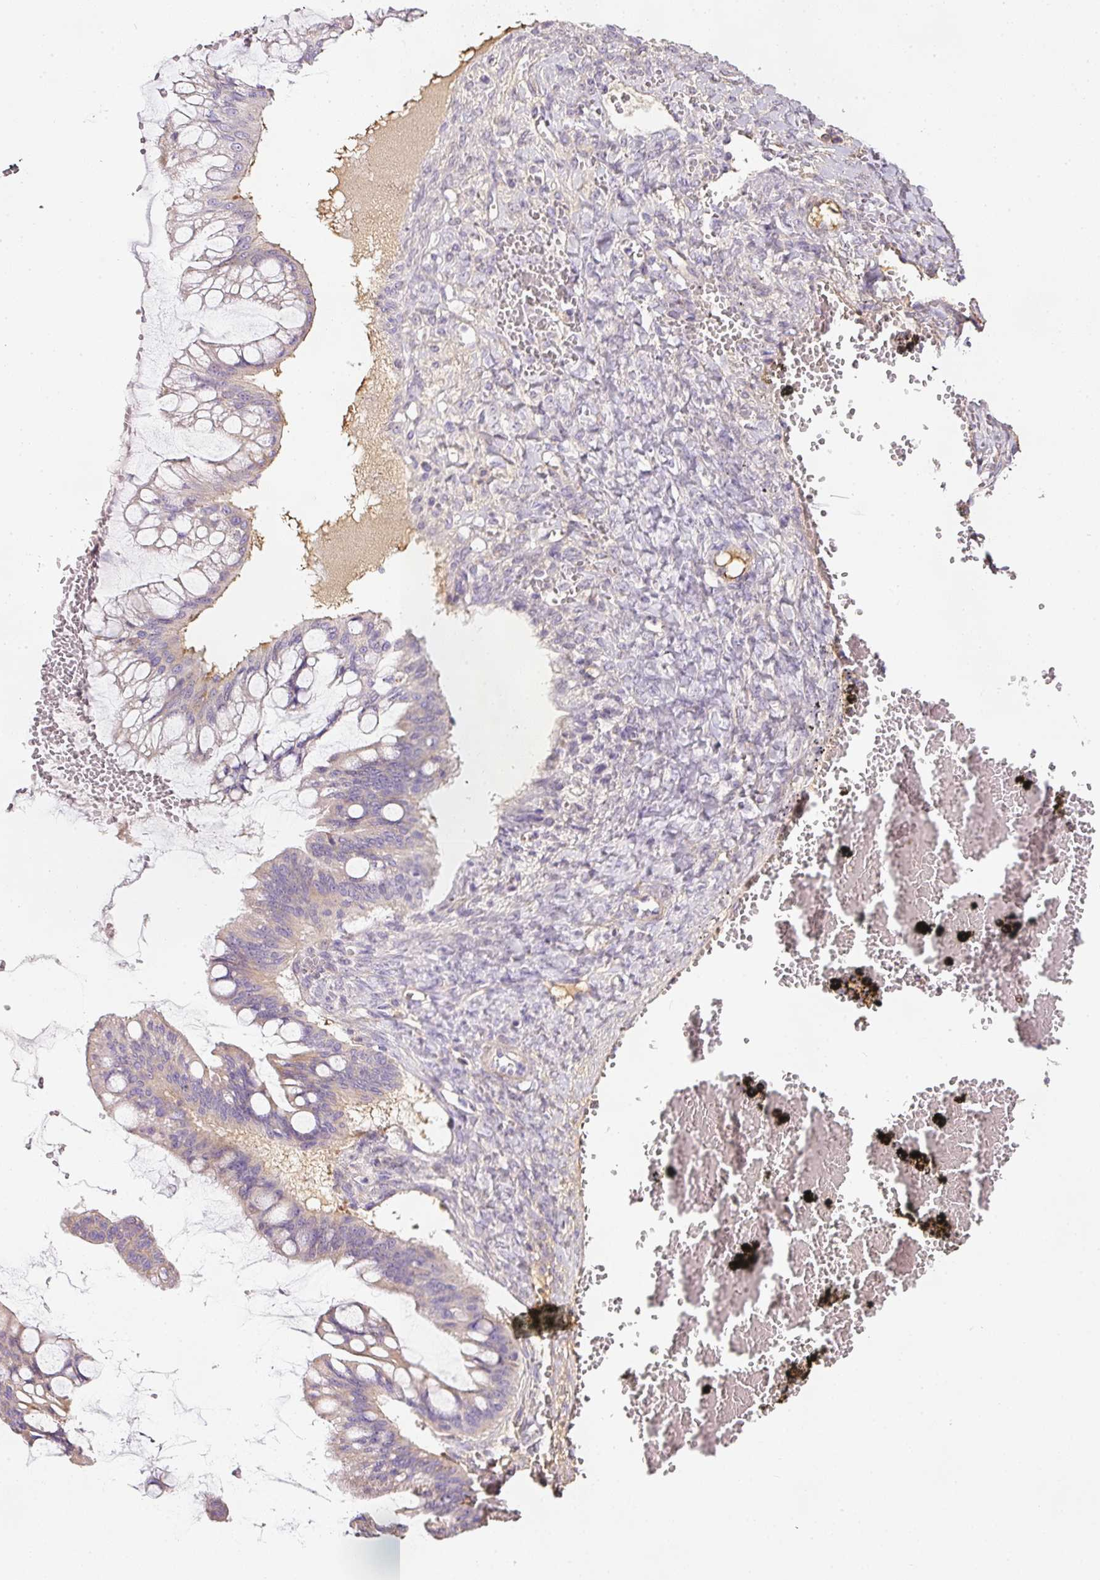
{"staining": {"intensity": "weak", "quantity": "25%-75%", "location": "cytoplasmic/membranous"}, "tissue": "ovarian cancer", "cell_type": "Tumor cells", "image_type": "cancer", "snomed": [{"axis": "morphology", "description": "Cystadenocarcinoma, mucinous, NOS"}, {"axis": "topography", "description": "Ovary"}], "caption": "DAB (3,3'-diaminobenzidine) immunohistochemical staining of human ovarian cancer demonstrates weak cytoplasmic/membranous protein staining in approximately 25%-75% of tumor cells. (DAB (3,3'-diaminobenzidine) IHC, brown staining for protein, blue staining for nuclei).", "gene": "KPNA5", "patient": {"sex": "female", "age": 73}}